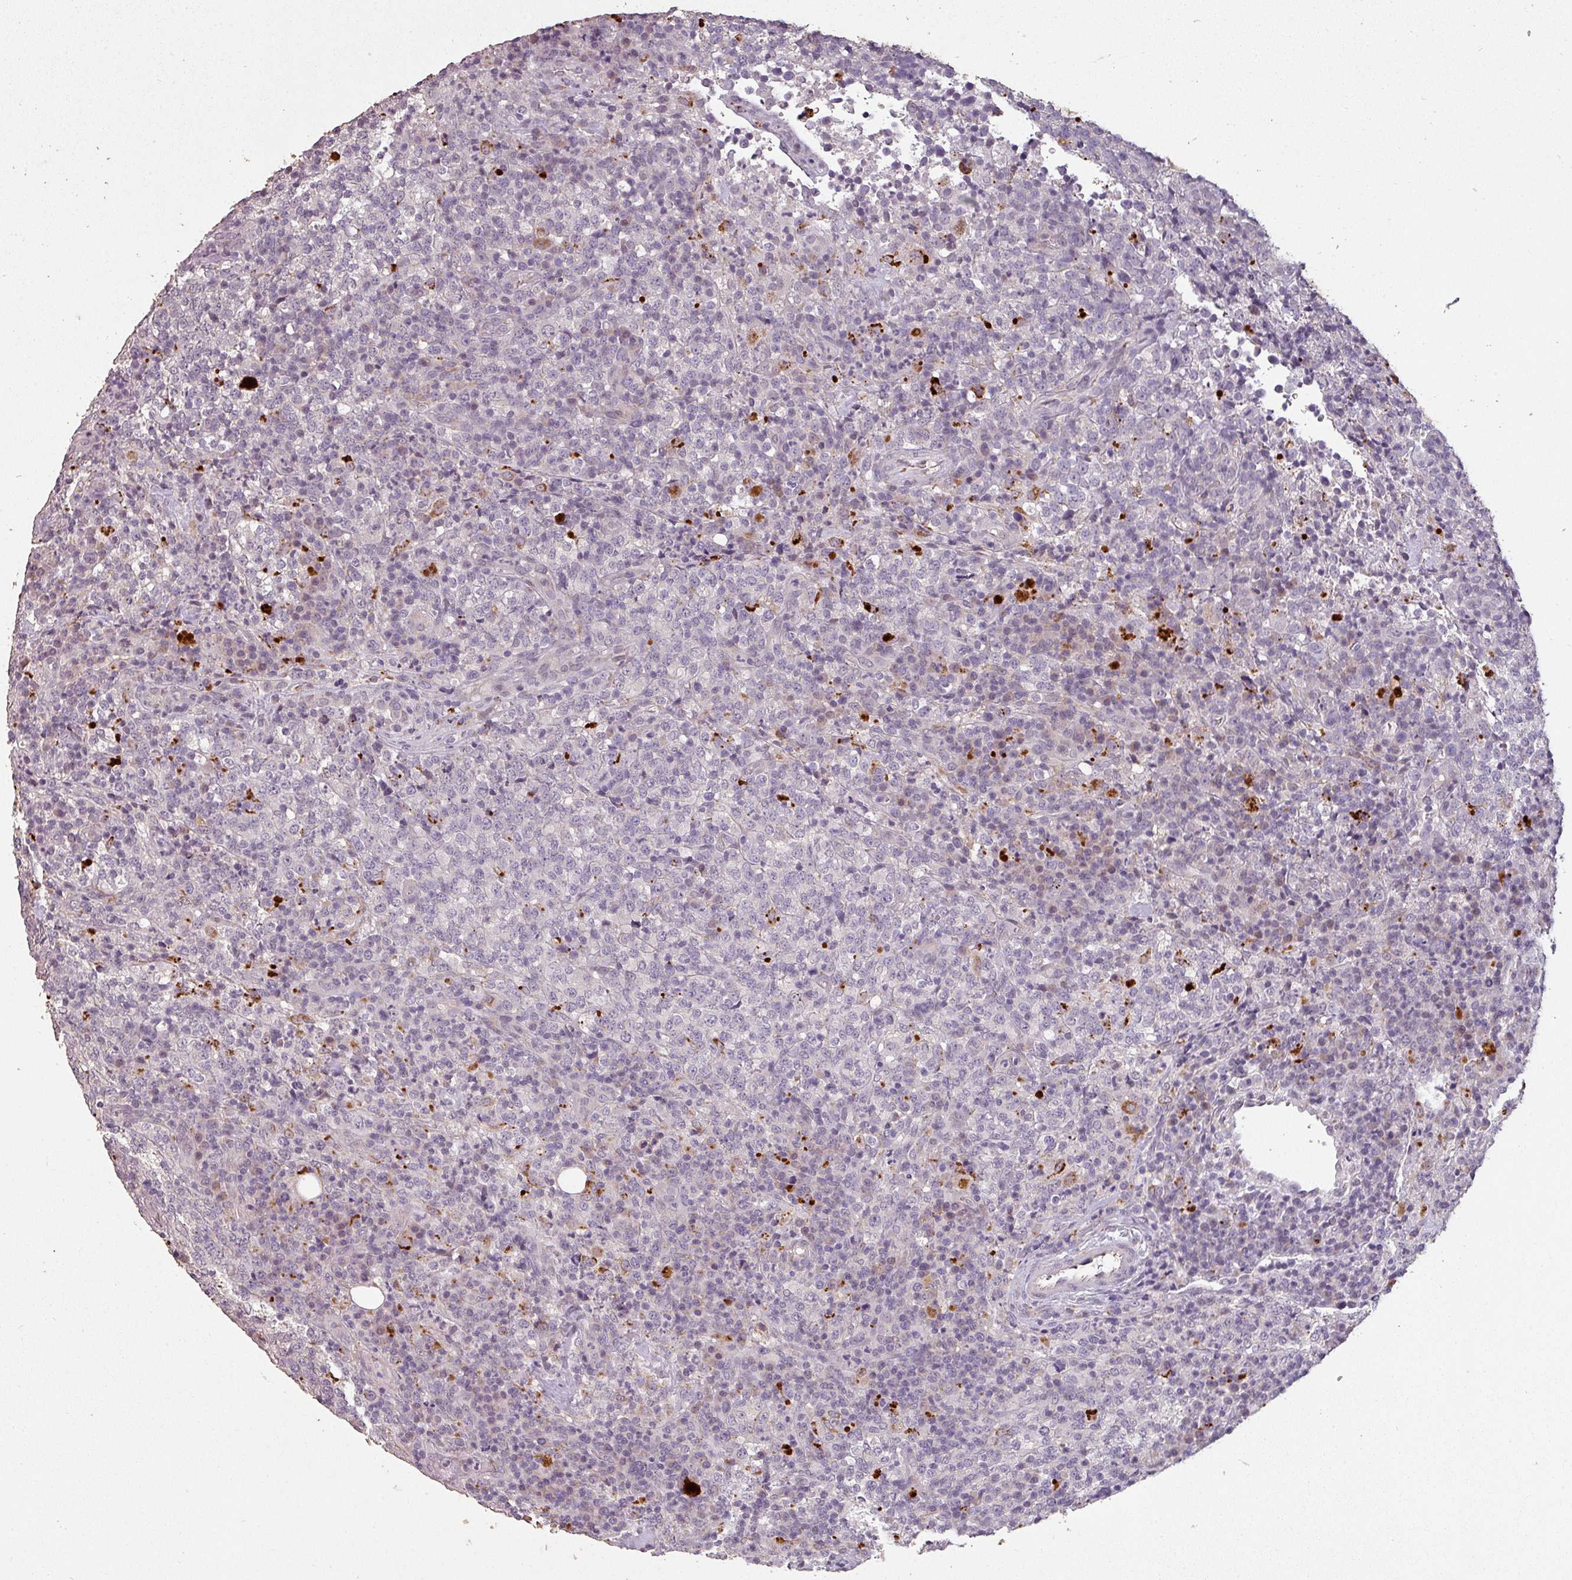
{"staining": {"intensity": "negative", "quantity": "none", "location": "none"}, "tissue": "lymphoma", "cell_type": "Tumor cells", "image_type": "cancer", "snomed": [{"axis": "morphology", "description": "Malignant lymphoma, non-Hodgkin's type, High grade"}, {"axis": "topography", "description": "Lymph node"}], "caption": "Protein analysis of high-grade malignant lymphoma, non-Hodgkin's type reveals no significant staining in tumor cells.", "gene": "LYPLA1", "patient": {"sex": "male", "age": 54}}